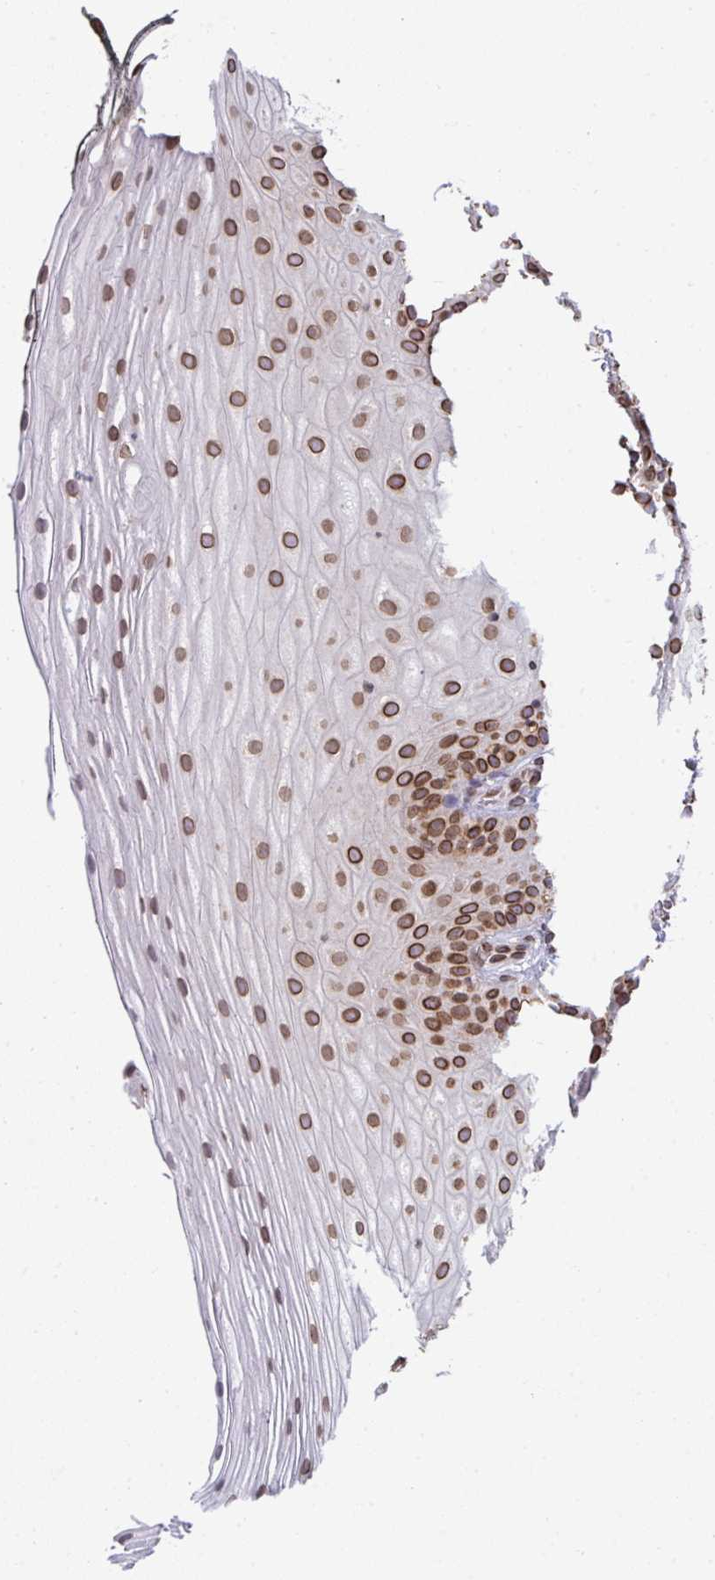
{"staining": {"intensity": "strong", "quantity": ">75%", "location": "cytoplasmic/membranous,nuclear"}, "tissue": "oral mucosa", "cell_type": "Squamous epithelial cells", "image_type": "normal", "snomed": [{"axis": "morphology", "description": "Normal tissue, NOS"}, {"axis": "topography", "description": "Oral tissue"}], "caption": "IHC image of benign oral mucosa: oral mucosa stained using immunohistochemistry exhibits high levels of strong protein expression localized specifically in the cytoplasmic/membranous,nuclear of squamous epithelial cells, appearing as a cytoplasmic/membranous,nuclear brown color.", "gene": "RANBP2", "patient": {"sex": "male", "age": 75}}